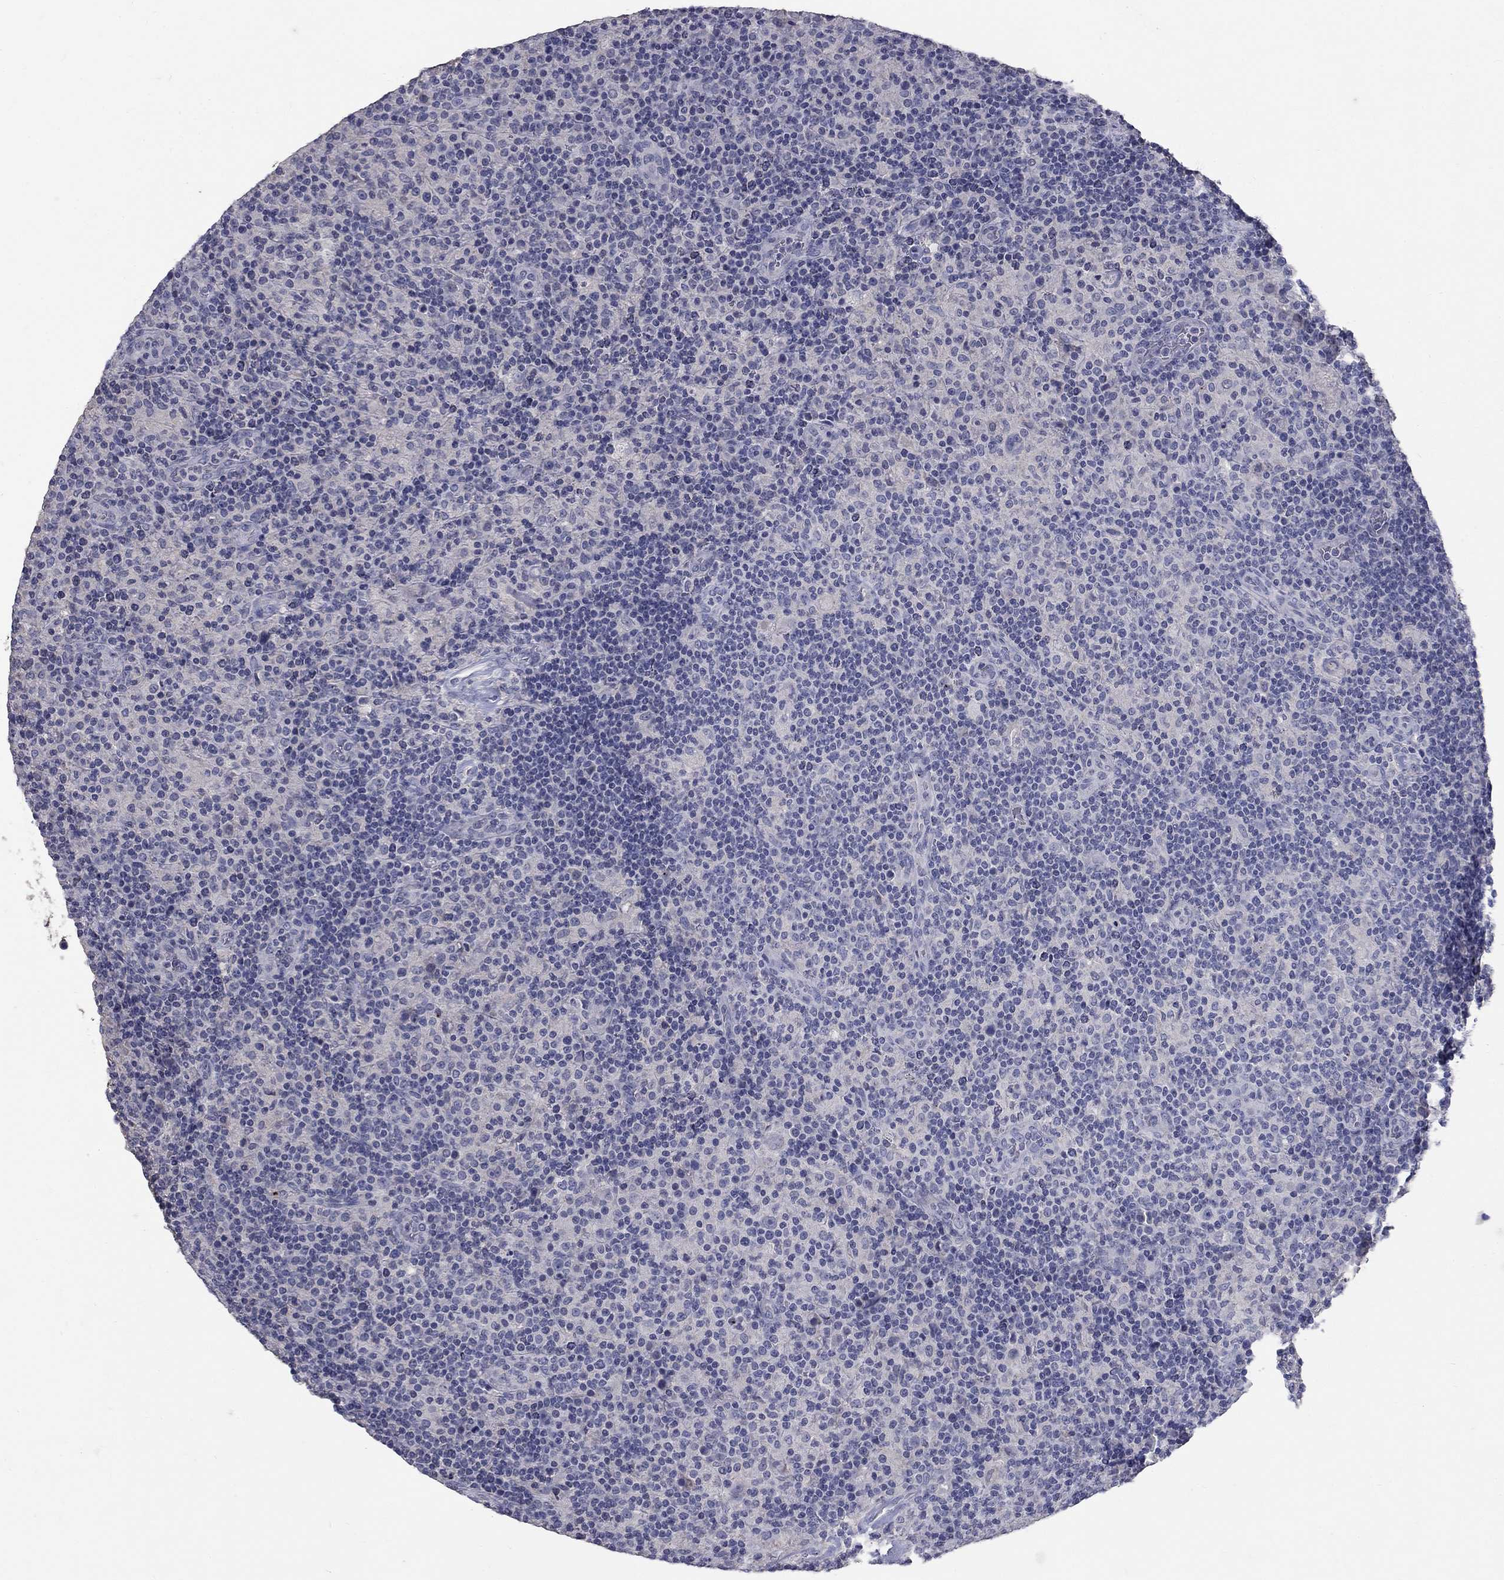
{"staining": {"intensity": "negative", "quantity": "none", "location": "none"}, "tissue": "lymphoma", "cell_type": "Tumor cells", "image_type": "cancer", "snomed": [{"axis": "morphology", "description": "Hodgkin's disease, NOS"}, {"axis": "topography", "description": "Lymph node"}], "caption": "The histopathology image demonstrates no significant staining in tumor cells of lymphoma. (DAB IHC, high magnification).", "gene": "PTH1R", "patient": {"sex": "male", "age": 70}}